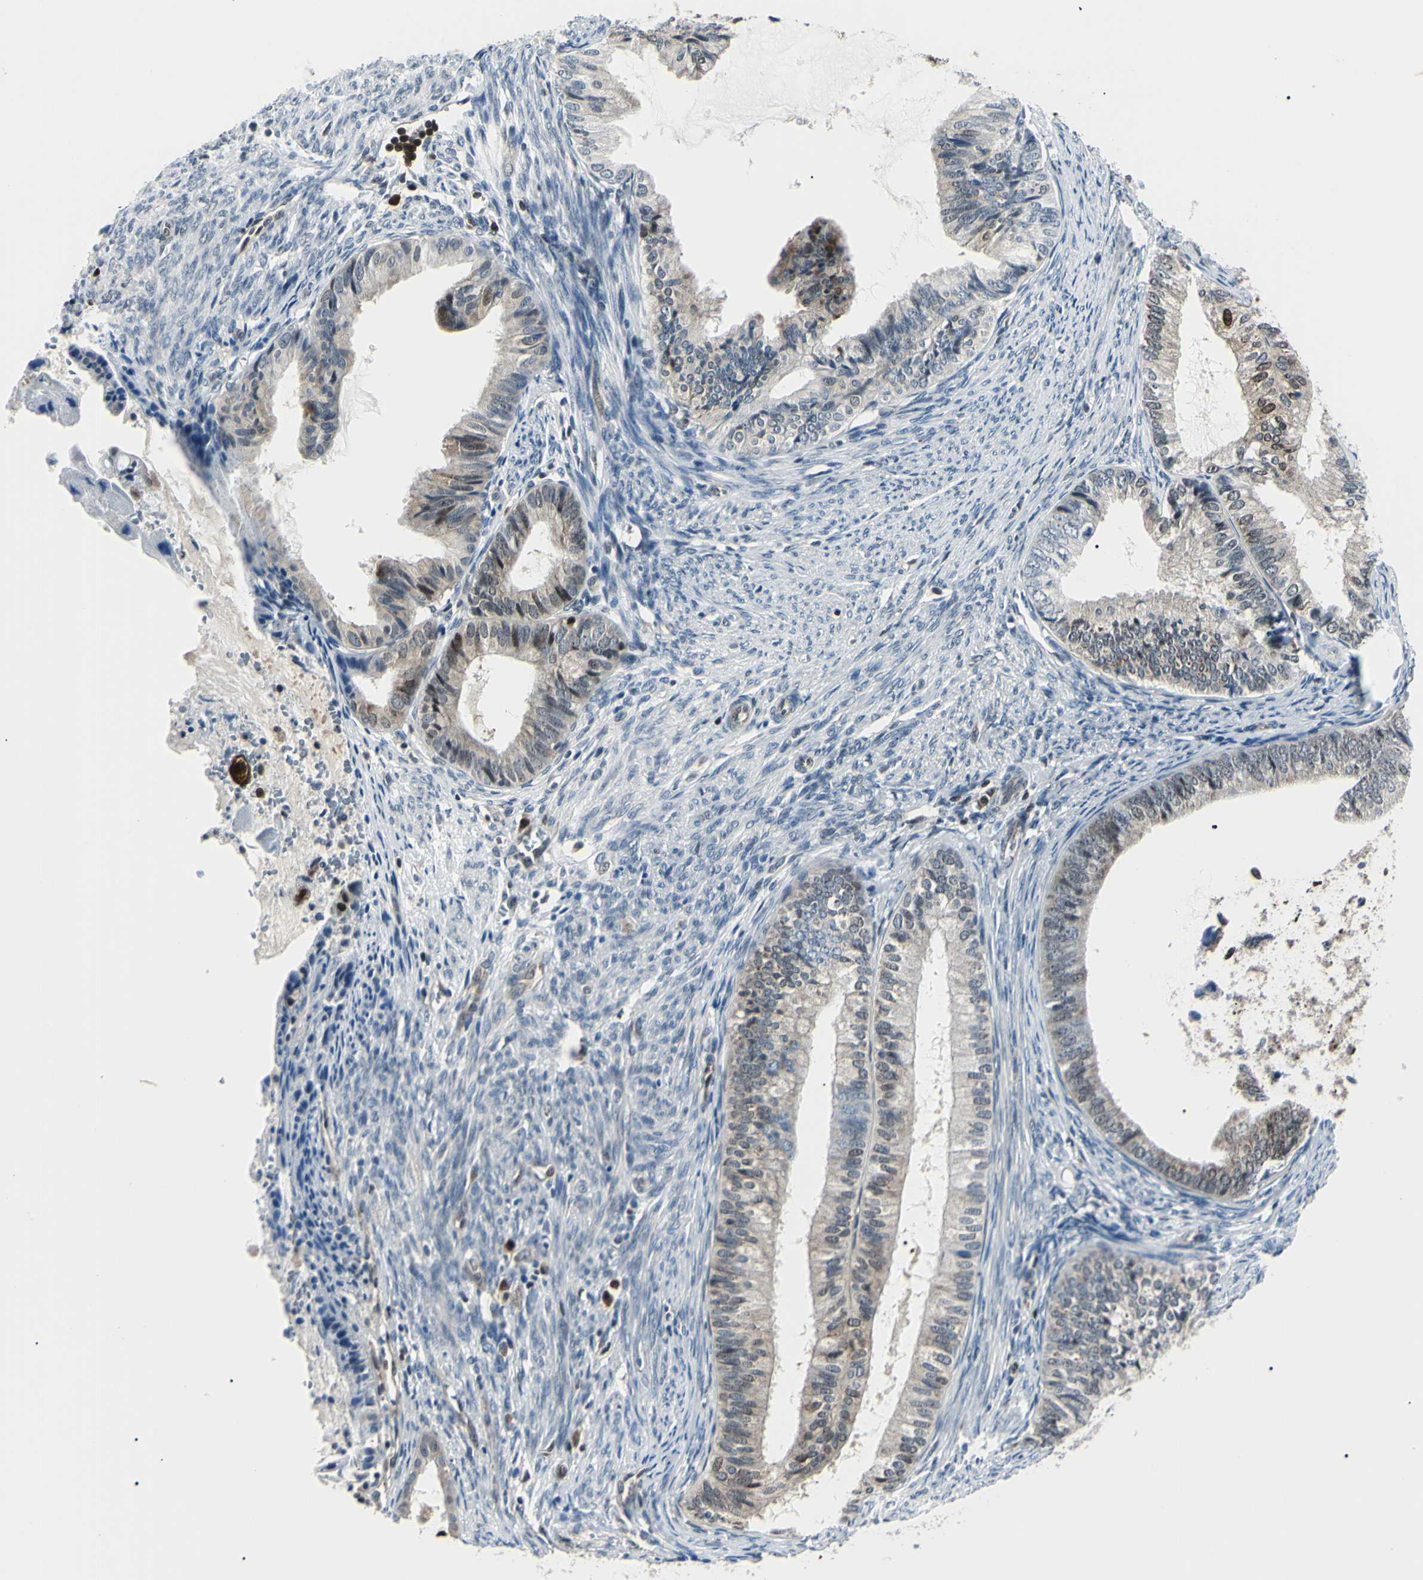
{"staining": {"intensity": "weak", "quantity": "<25%", "location": "cytoplasmic/membranous,nuclear"}, "tissue": "endometrial cancer", "cell_type": "Tumor cells", "image_type": "cancer", "snomed": [{"axis": "morphology", "description": "Adenocarcinoma, NOS"}, {"axis": "topography", "description": "Endometrium"}], "caption": "IHC of endometrial adenocarcinoma shows no positivity in tumor cells.", "gene": "PGK1", "patient": {"sex": "female", "age": 86}}